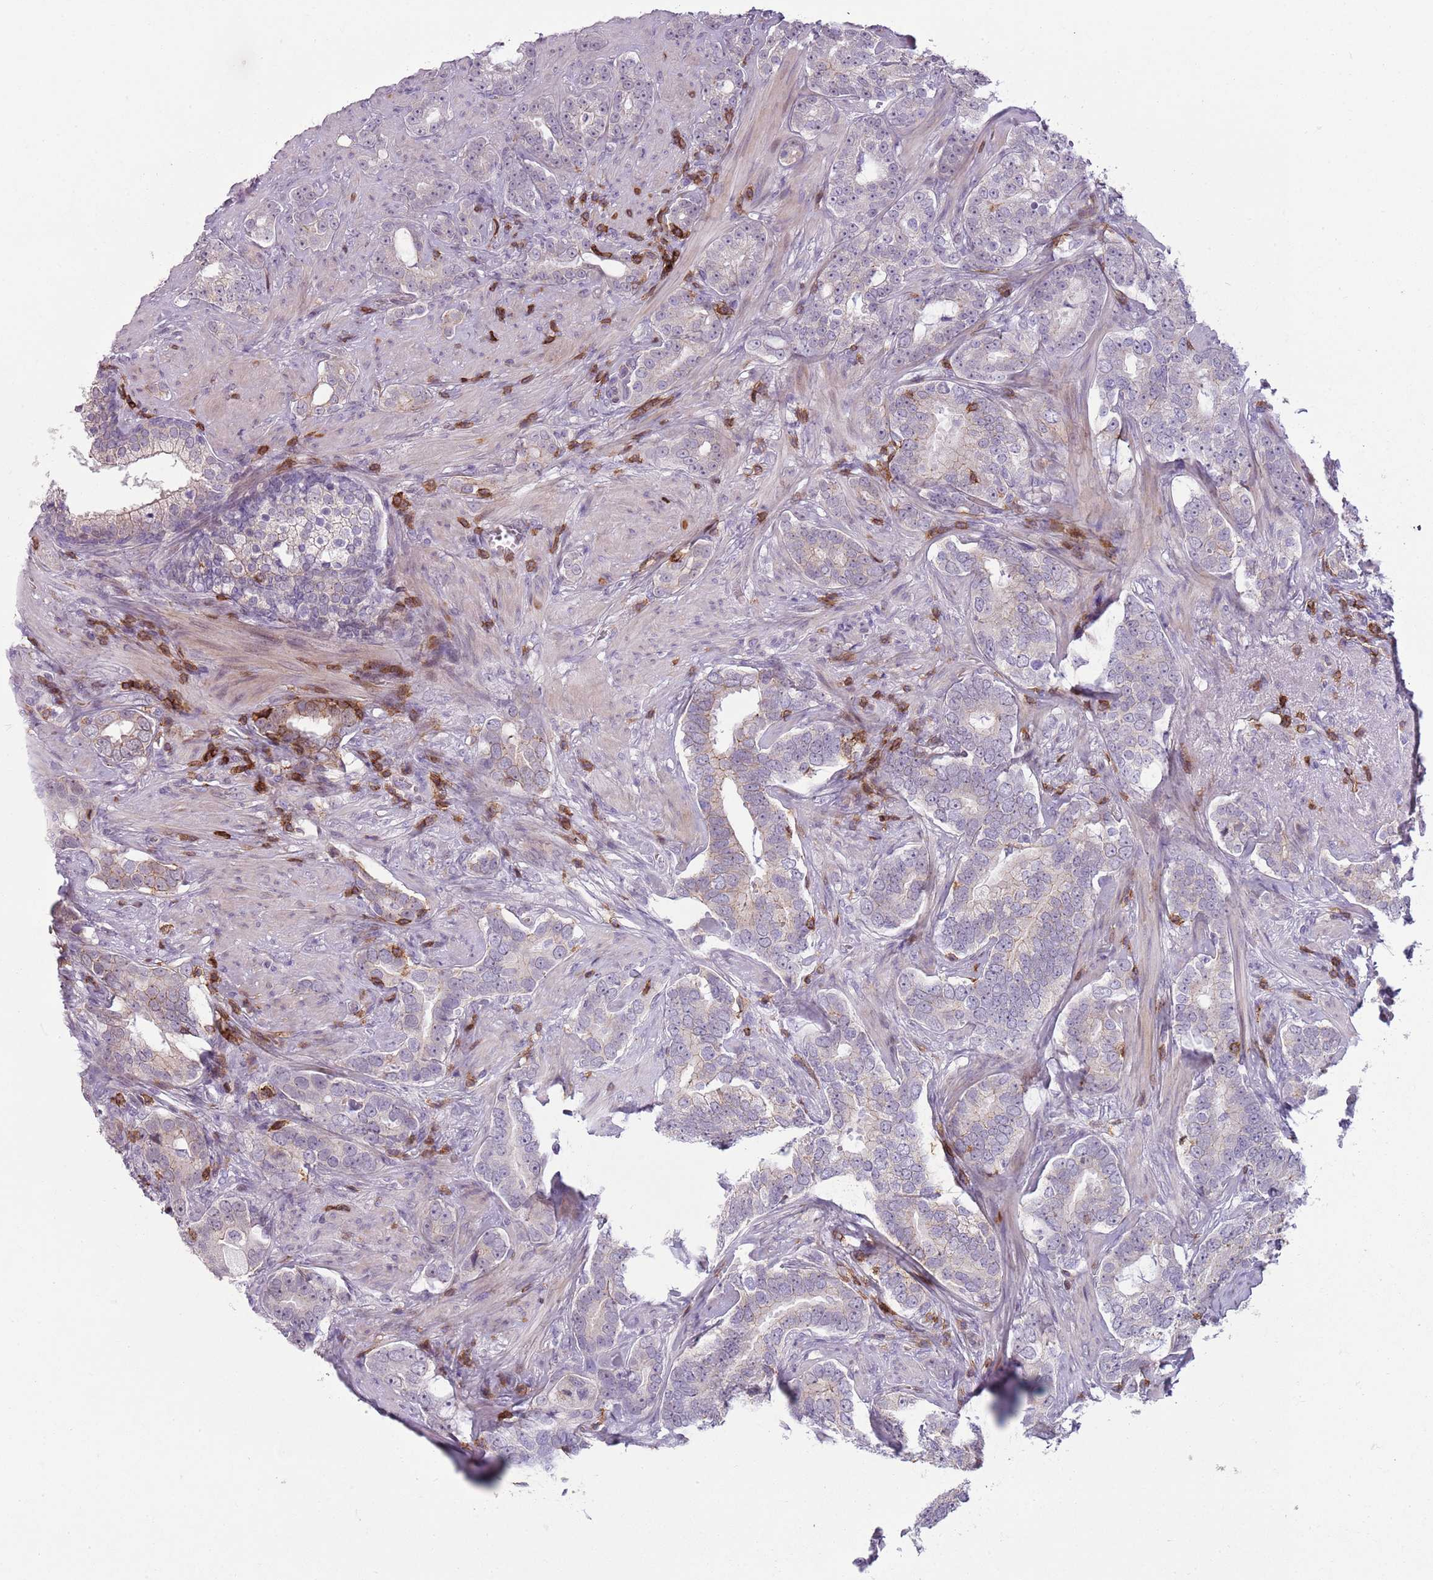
{"staining": {"intensity": "negative", "quantity": "none", "location": "none"}, "tissue": "prostate cancer", "cell_type": "Tumor cells", "image_type": "cancer", "snomed": [{"axis": "morphology", "description": "Adenocarcinoma, High grade"}, {"axis": "topography", "description": "Prostate"}], "caption": "Immunohistochemistry micrograph of neoplastic tissue: human prostate cancer (adenocarcinoma (high-grade)) stained with DAB shows no significant protein positivity in tumor cells.", "gene": "ZNF583", "patient": {"sex": "male", "age": 64}}